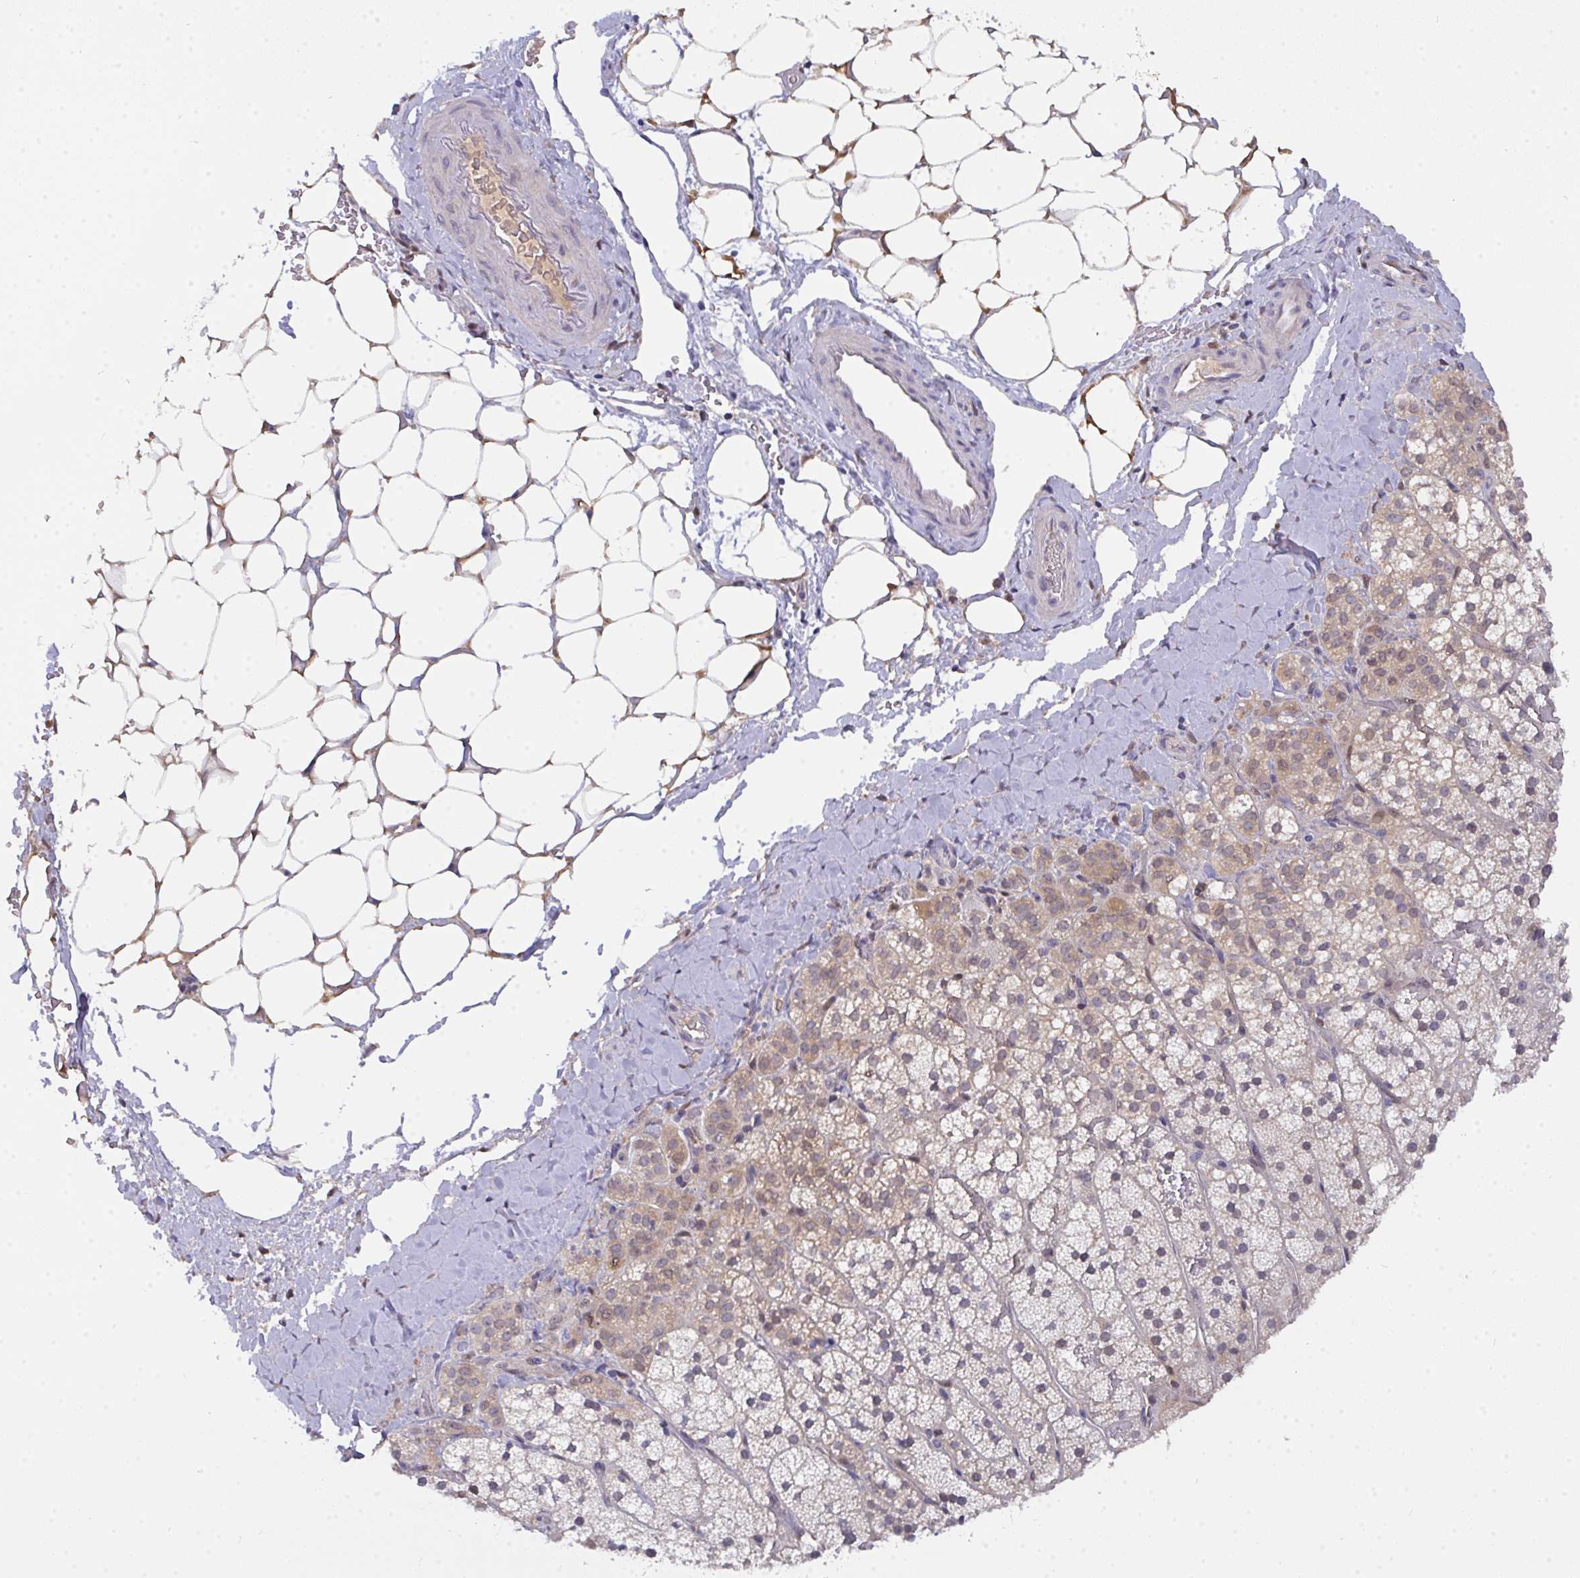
{"staining": {"intensity": "moderate", "quantity": "25%-75%", "location": "cytoplasmic/membranous,nuclear"}, "tissue": "adrenal gland", "cell_type": "Glandular cells", "image_type": "normal", "snomed": [{"axis": "morphology", "description": "Normal tissue, NOS"}, {"axis": "topography", "description": "Adrenal gland"}], "caption": "Approximately 25%-75% of glandular cells in benign adrenal gland exhibit moderate cytoplasmic/membranous,nuclear protein staining as visualized by brown immunohistochemical staining.", "gene": "L3HYPDH", "patient": {"sex": "male", "age": 53}}